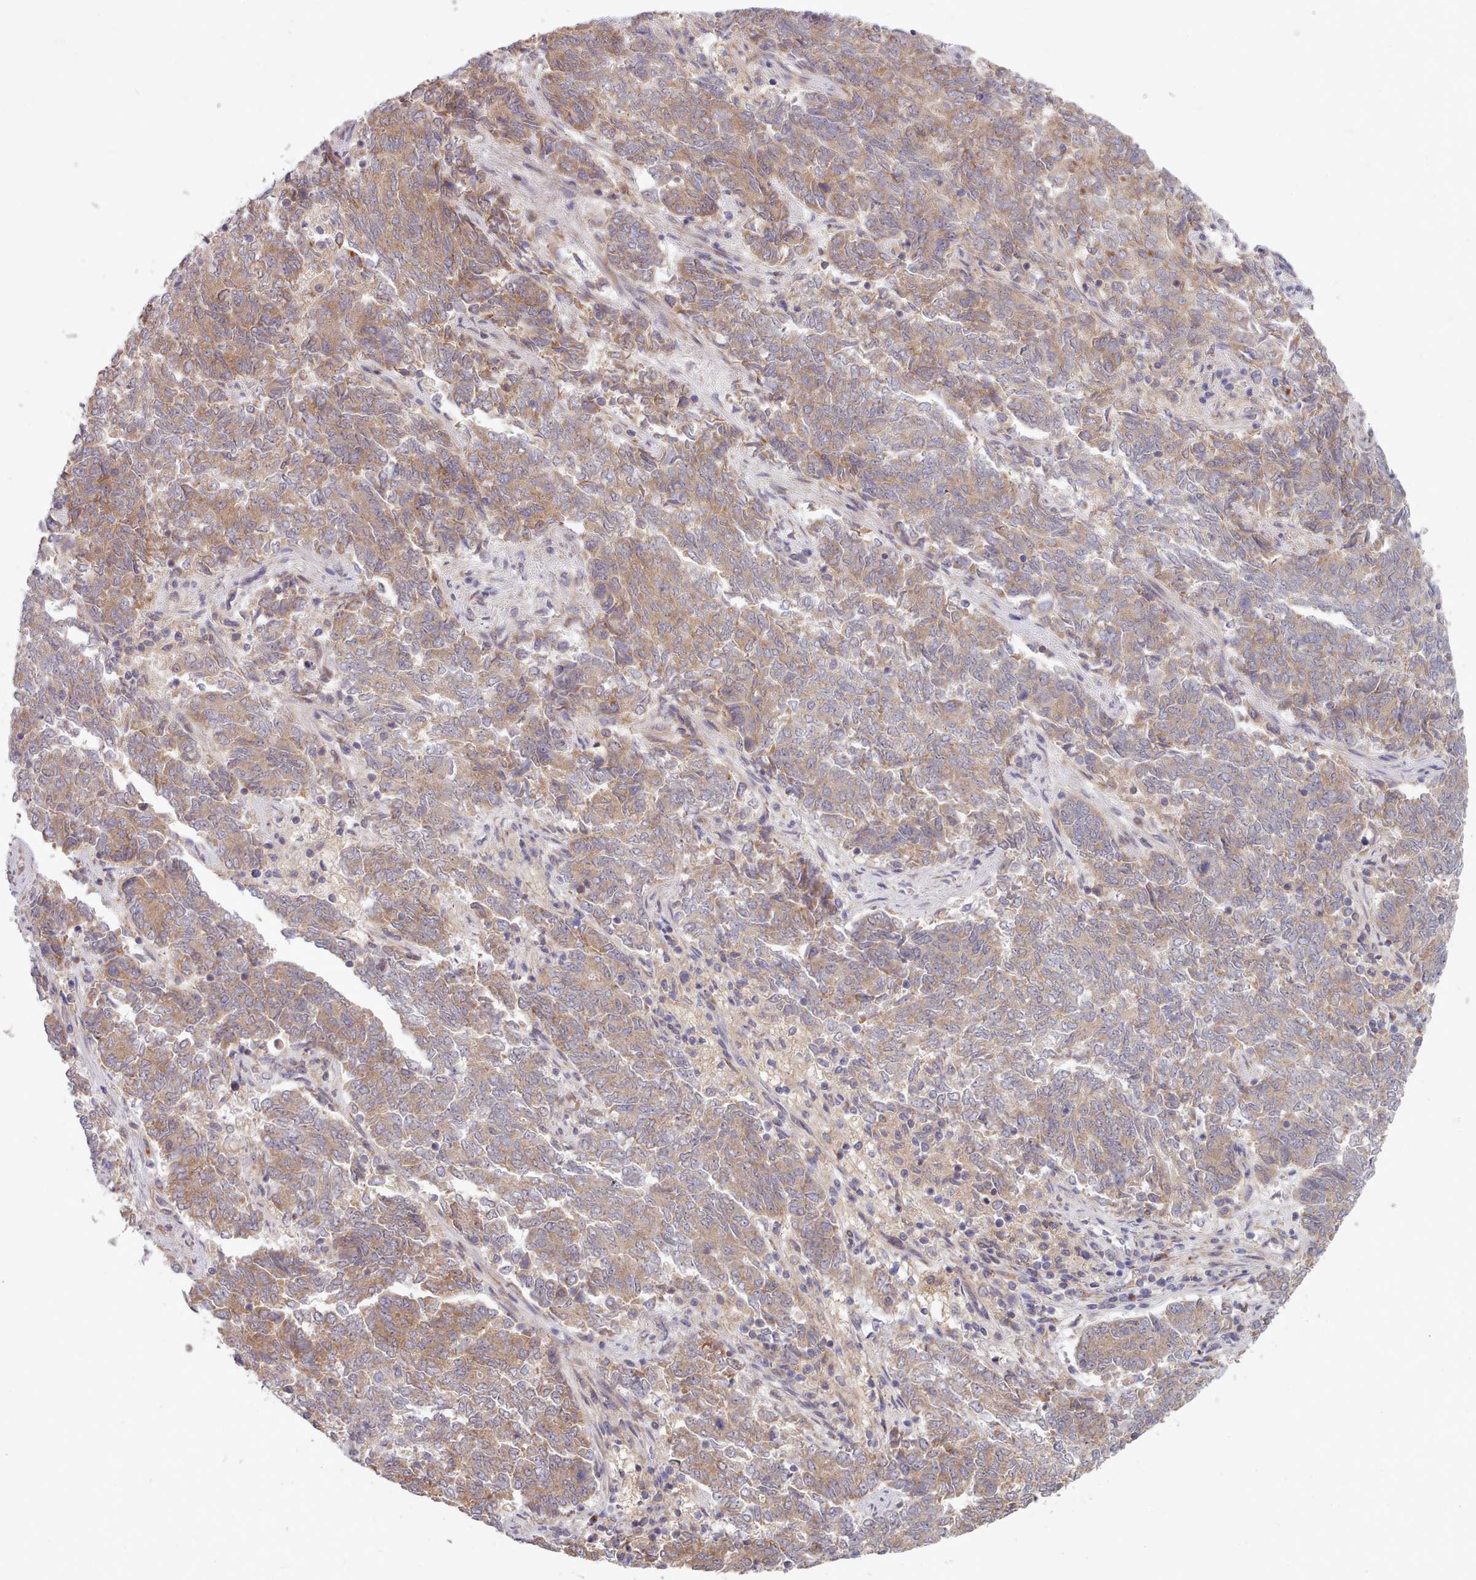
{"staining": {"intensity": "moderate", "quantity": ">75%", "location": "cytoplasmic/membranous"}, "tissue": "endometrial cancer", "cell_type": "Tumor cells", "image_type": "cancer", "snomed": [{"axis": "morphology", "description": "Adenocarcinoma, NOS"}, {"axis": "topography", "description": "Endometrium"}], "caption": "Human adenocarcinoma (endometrial) stained with a protein marker displays moderate staining in tumor cells.", "gene": "TRIM26", "patient": {"sex": "female", "age": 80}}